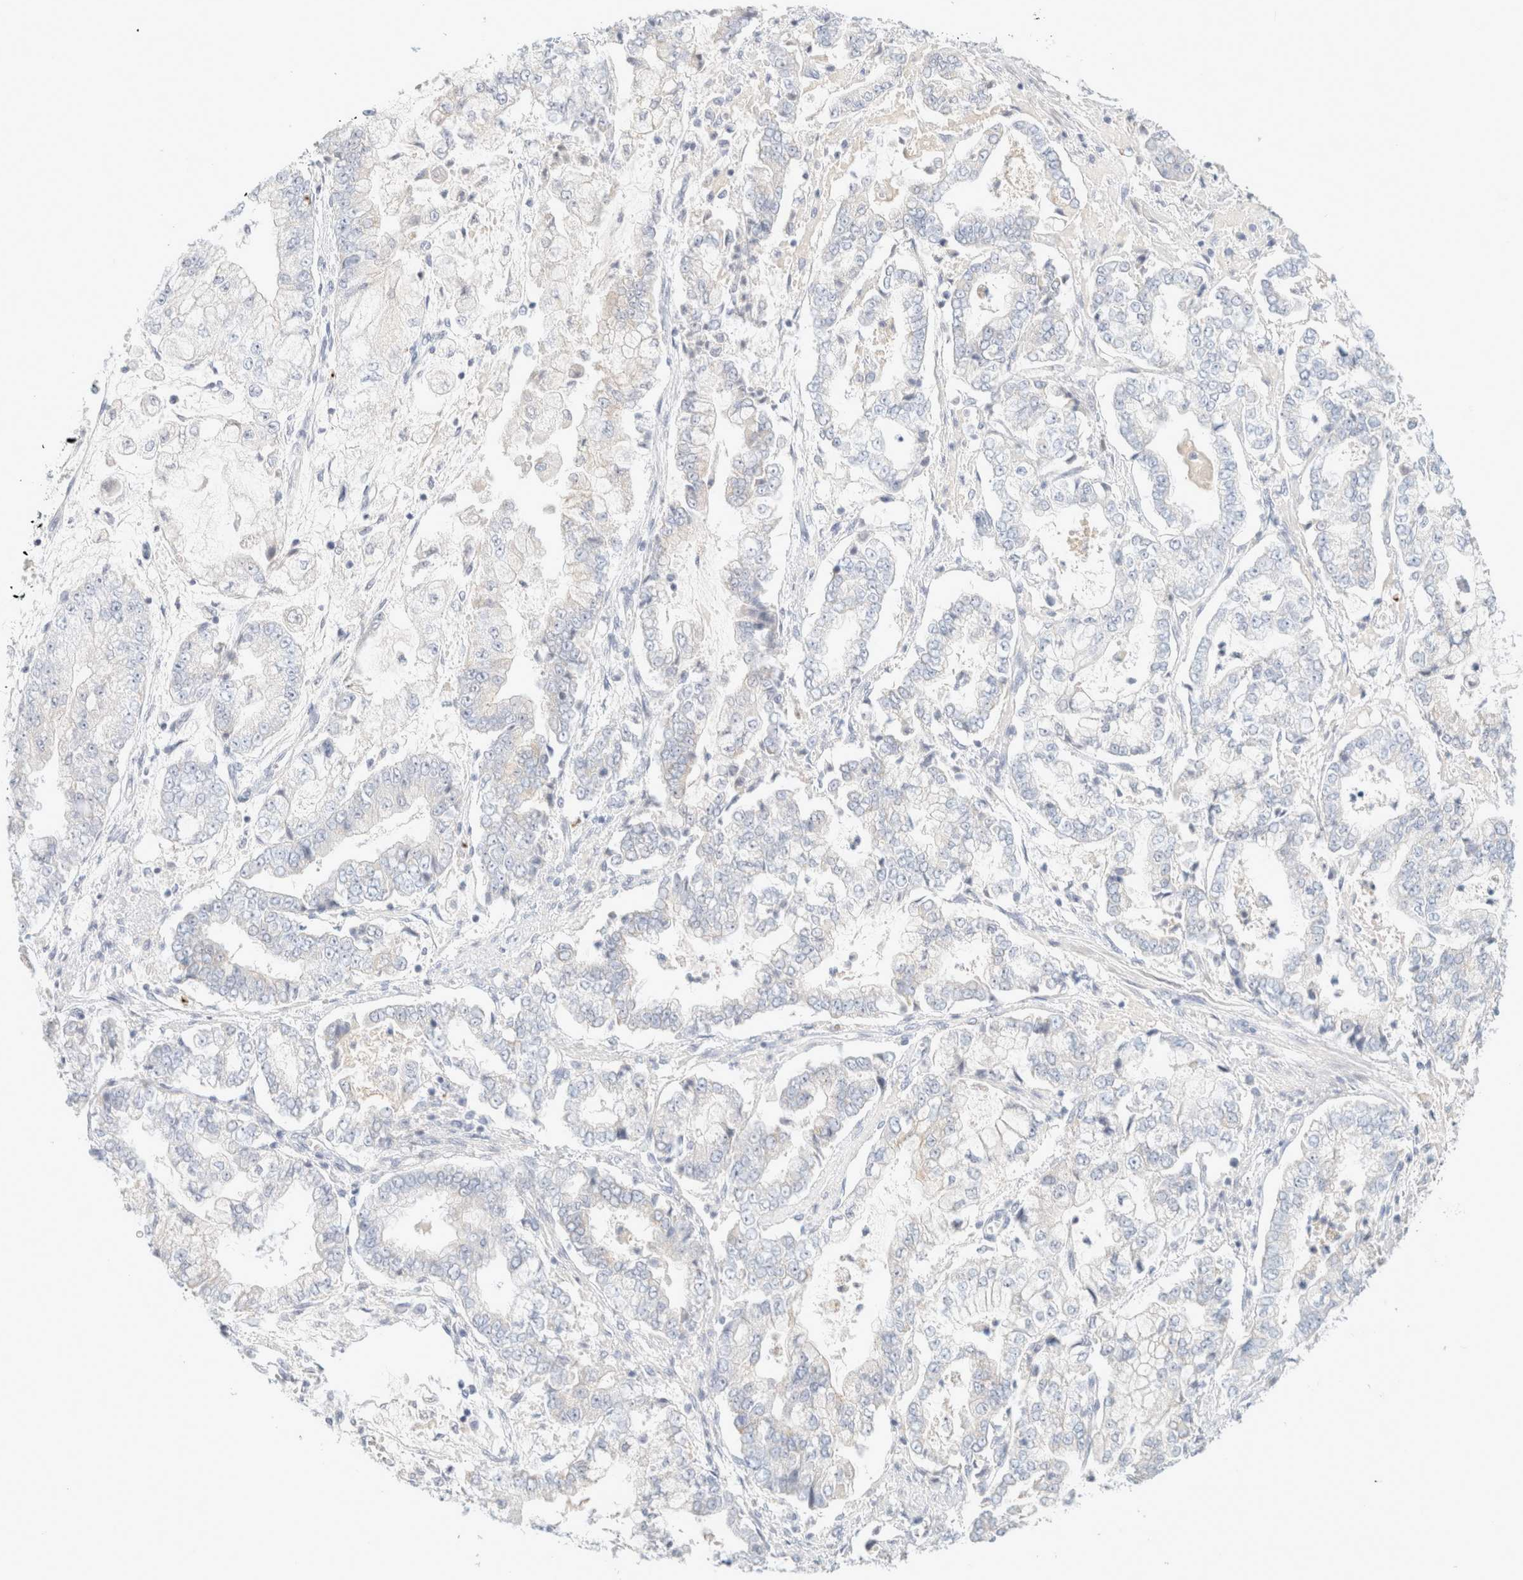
{"staining": {"intensity": "negative", "quantity": "none", "location": "none"}, "tissue": "stomach cancer", "cell_type": "Tumor cells", "image_type": "cancer", "snomed": [{"axis": "morphology", "description": "Adenocarcinoma, NOS"}, {"axis": "topography", "description": "Stomach"}], "caption": "Immunohistochemical staining of human stomach adenocarcinoma demonstrates no significant expression in tumor cells. The staining is performed using DAB (3,3'-diaminobenzidine) brown chromogen with nuclei counter-stained in using hematoxylin.", "gene": "HEXD", "patient": {"sex": "male", "age": 76}}